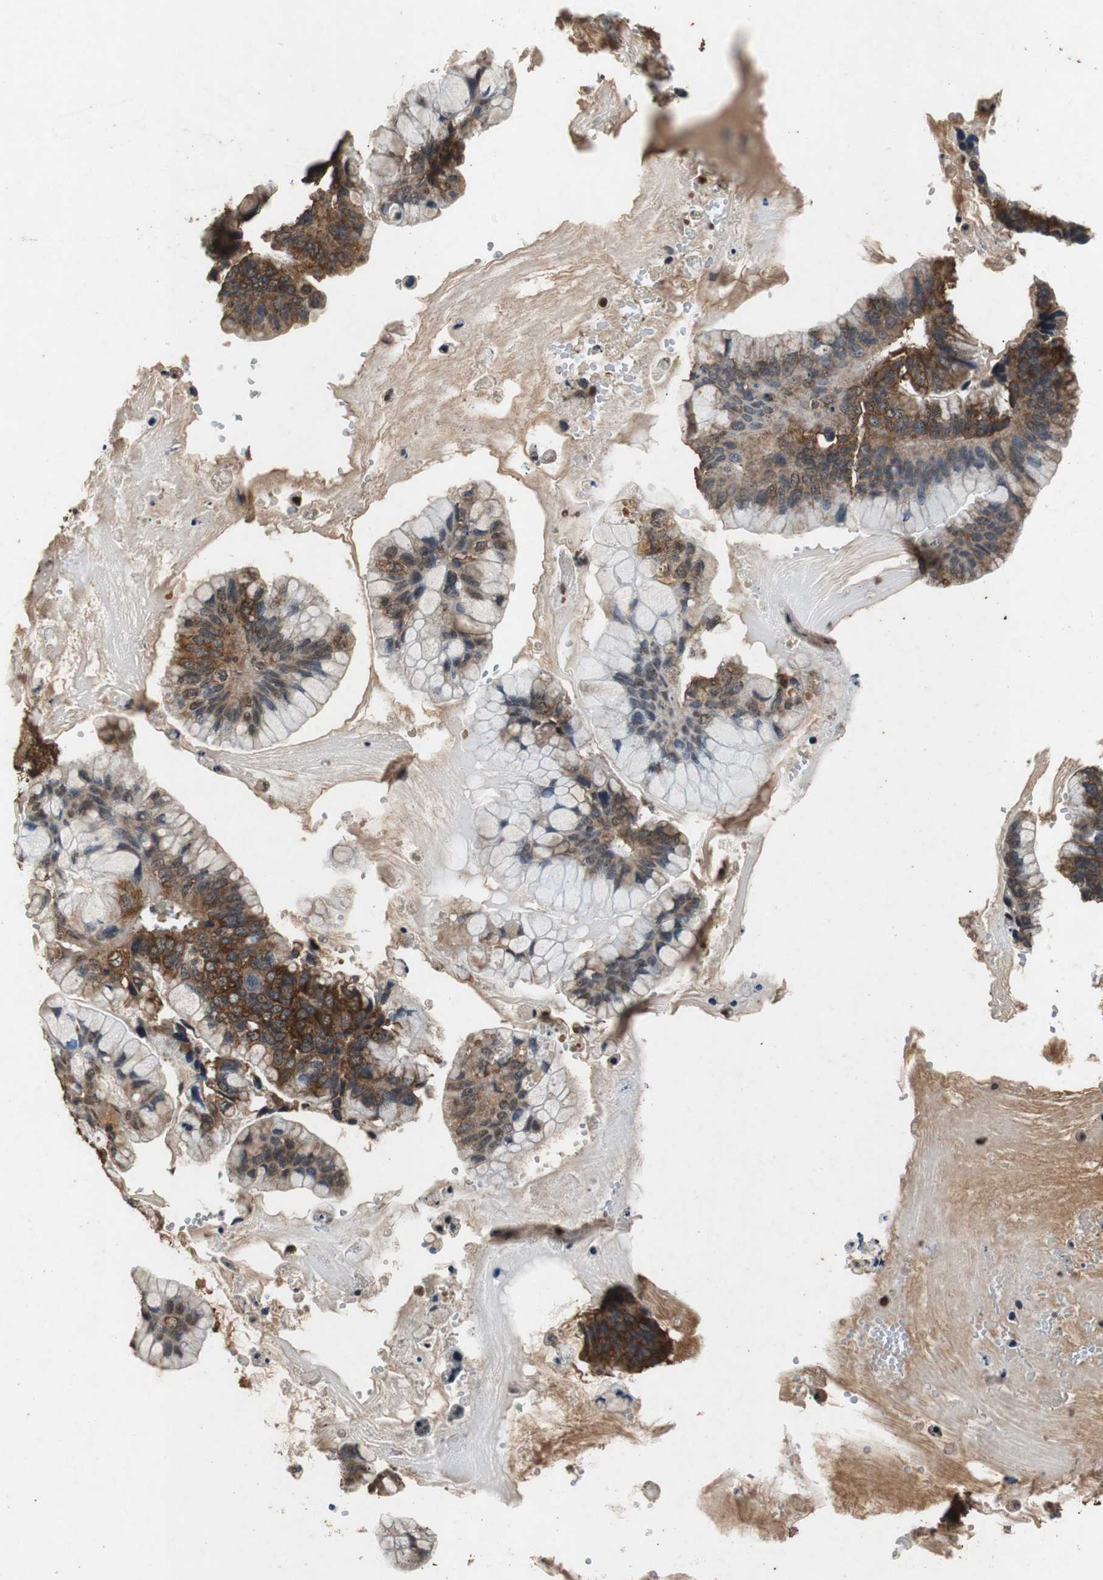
{"staining": {"intensity": "strong", "quantity": ">75%", "location": "cytoplasmic/membranous"}, "tissue": "ovarian cancer", "cell_type": "Tumor cells", "image_type": "cancer", "snomed": [{"axis": "morphology", "description": "Cystadenocarcinoma, mucinous, NOS"}, {"axis": "topography", "description": "Ovary"}], "caption": "Immunohistochemistry (IHC) staining of ovarian cancer, which displays high levels of strong cytoplasmic/membranous positivity in approximately >75% of tumor cells indicating strong cytoplasmic/membranous protein positivity. The staining was performed using DAB (brown) for protein detection and nuclei were counterstained in hematoxylin (blue).", "gene": "NAA10", "patient": {"sex": "female", "age": 36}}